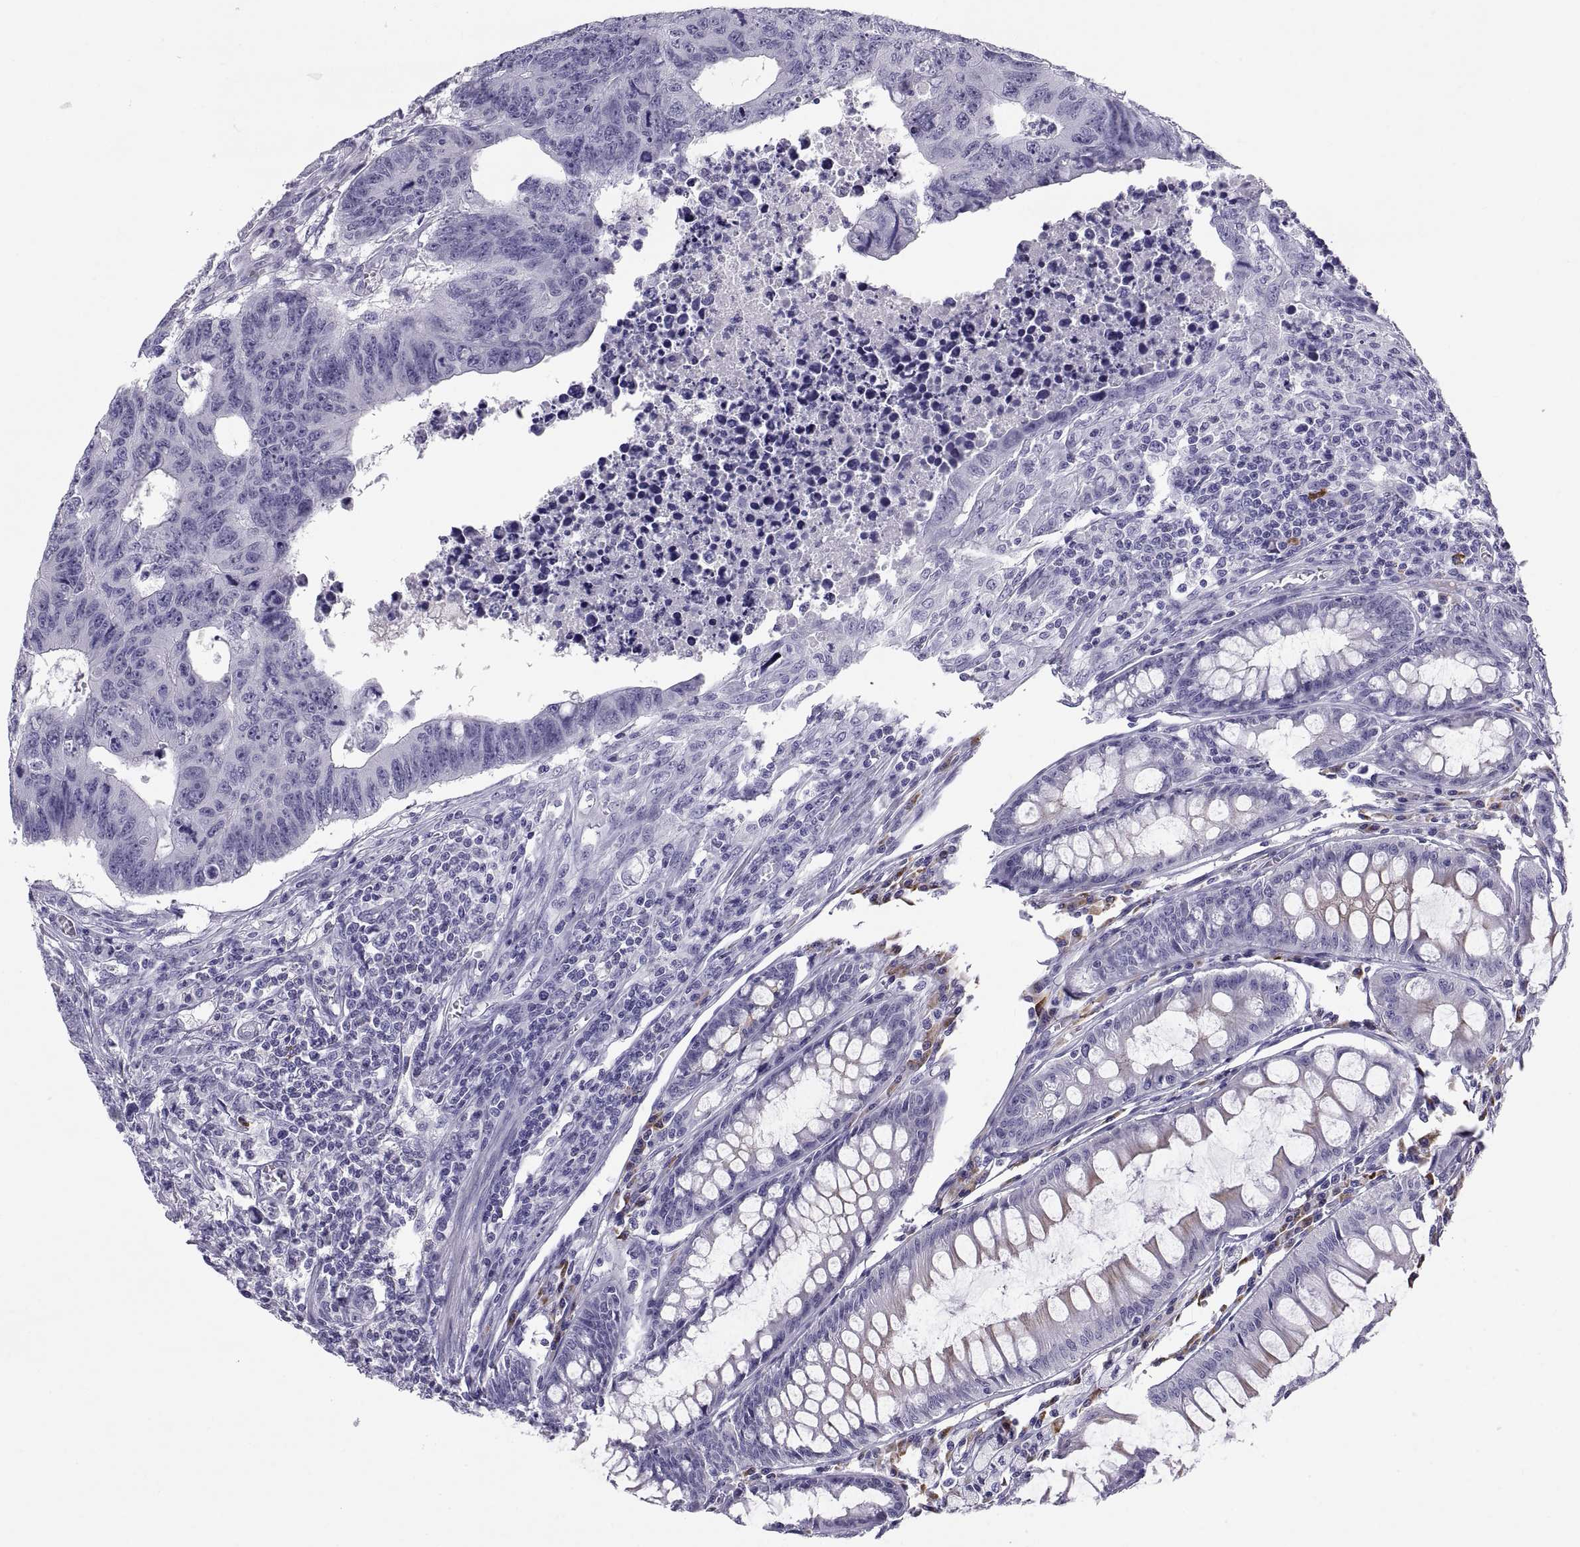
{"staining": {"intensity": "negative", "quantity": "none", "location": "none"}, "tissue": "colorectal cancer", "cell_type": "Tumor cells", "image_type": "cancer", "snomed": [{"axis": "morphology", "description": "Adenocarcinoma, NOS"}, {"axis": "topography", "description": "Rectum"}], "caption": "Immunohistochemistry (IHC) histopathology image of neoplastic tissue: colorectal cancer stained with DAB displays no significant protein positivity in tumor cells. (Brightfield microscopy of DAB (3,3'-diaminobenzidine) immunohistochemistry (IHC) at high magnification).", "gene": "CT47A10", "patient": {"sex": "female", "age": 85}}